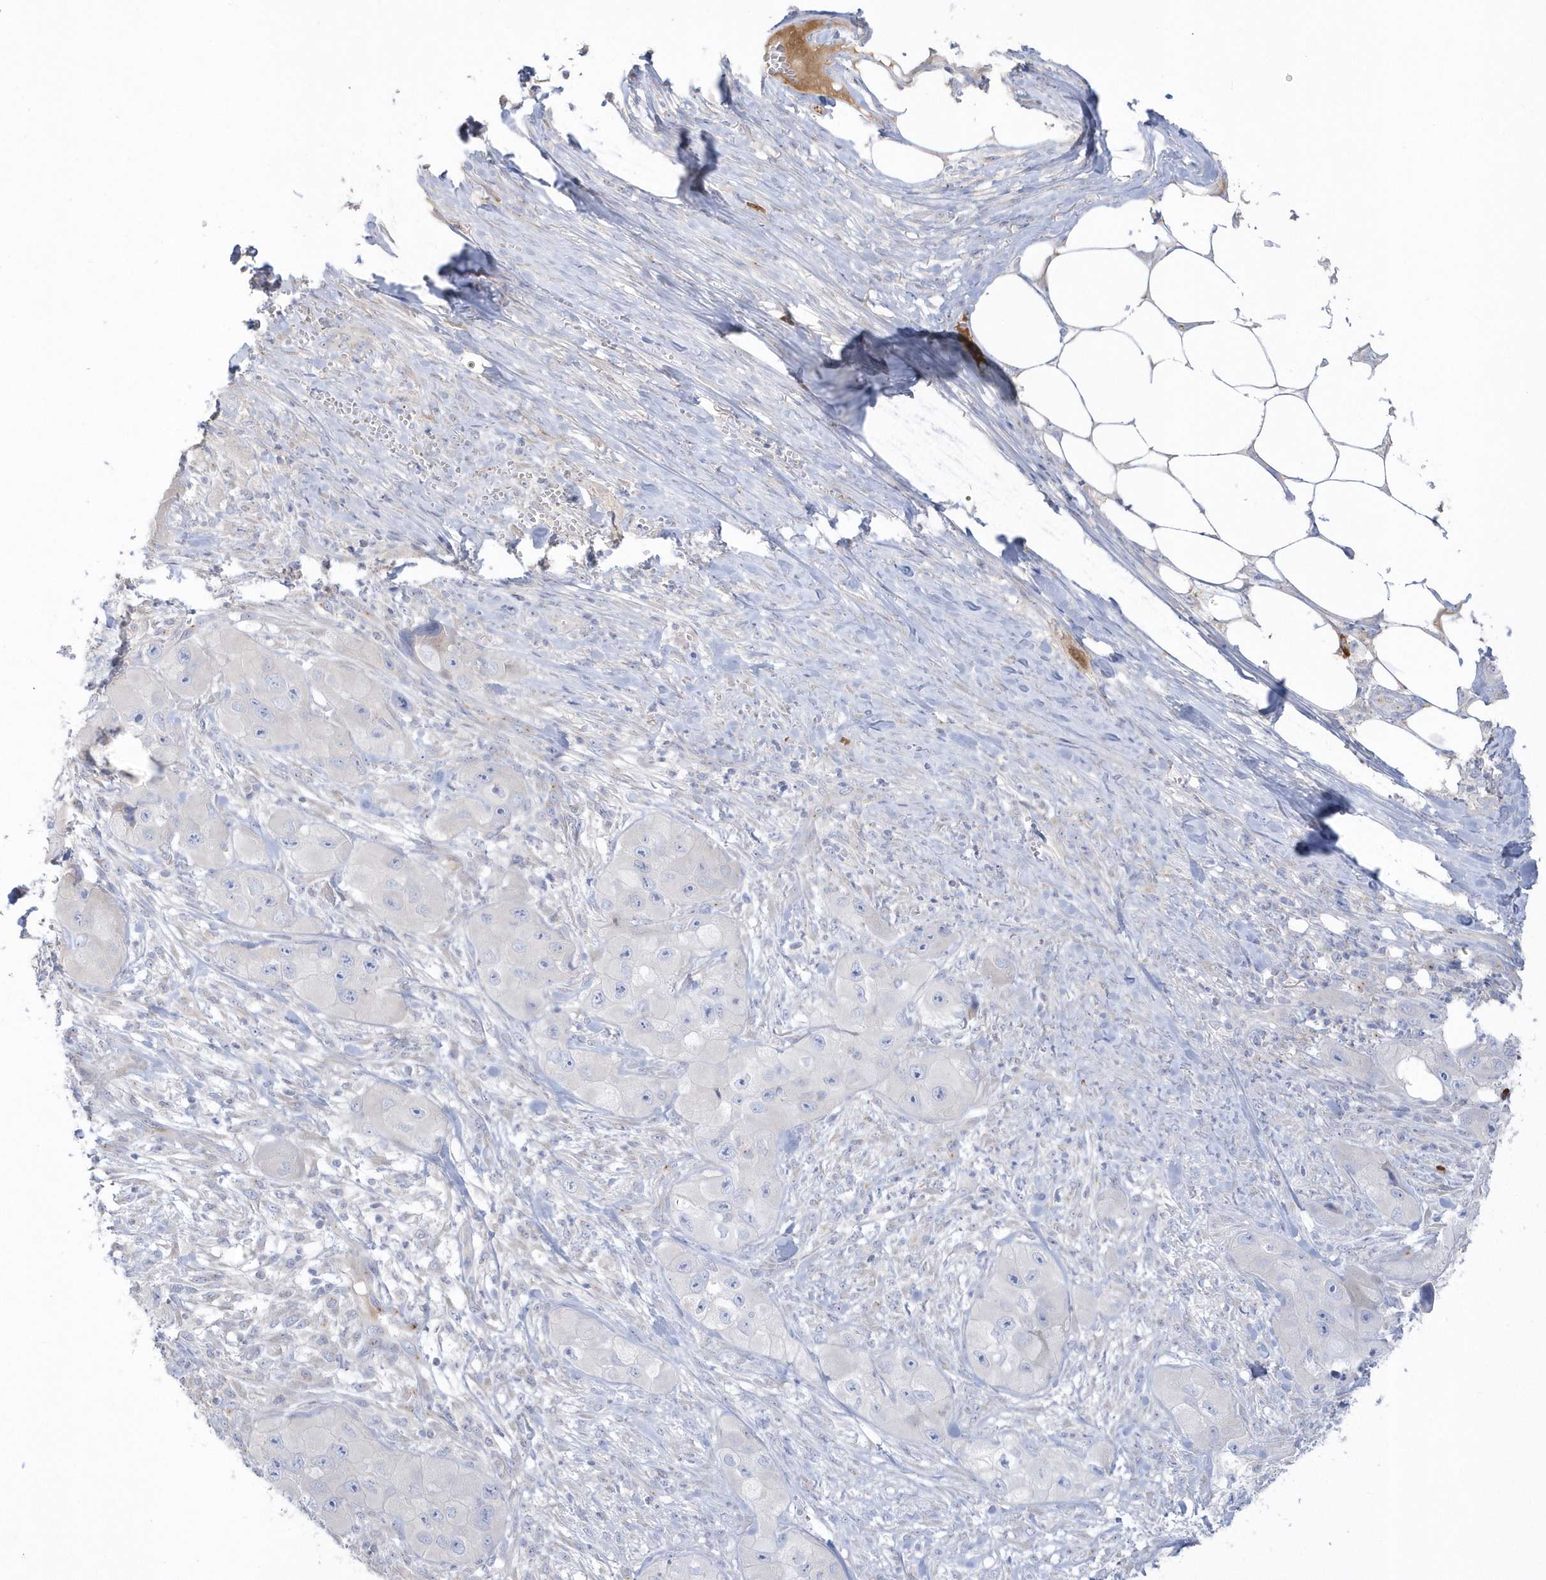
{"staining": {"intensity": "negative", "quantity": "none", "location": "none"}, "tissue": "skin cancer", "cell_type": "Tumor cells", "image_type": "cancer", "snomed": [{"axis": "morphology", "description": "Squamous cell carcinoma, NOS"}, {"axis": "topography", "description": "Skin"}, {"axis": "topography", "description": "Subcutis"}], "caption": "The IHC photomicrograph has no significant expression in tumor cells of skin cancer (squamous cell carcinoma) tissue. (IHC, brightfield microscopy, high magnification).", "gene": "SEMA3D", "patient": {"sex": "male", "age": 73}}